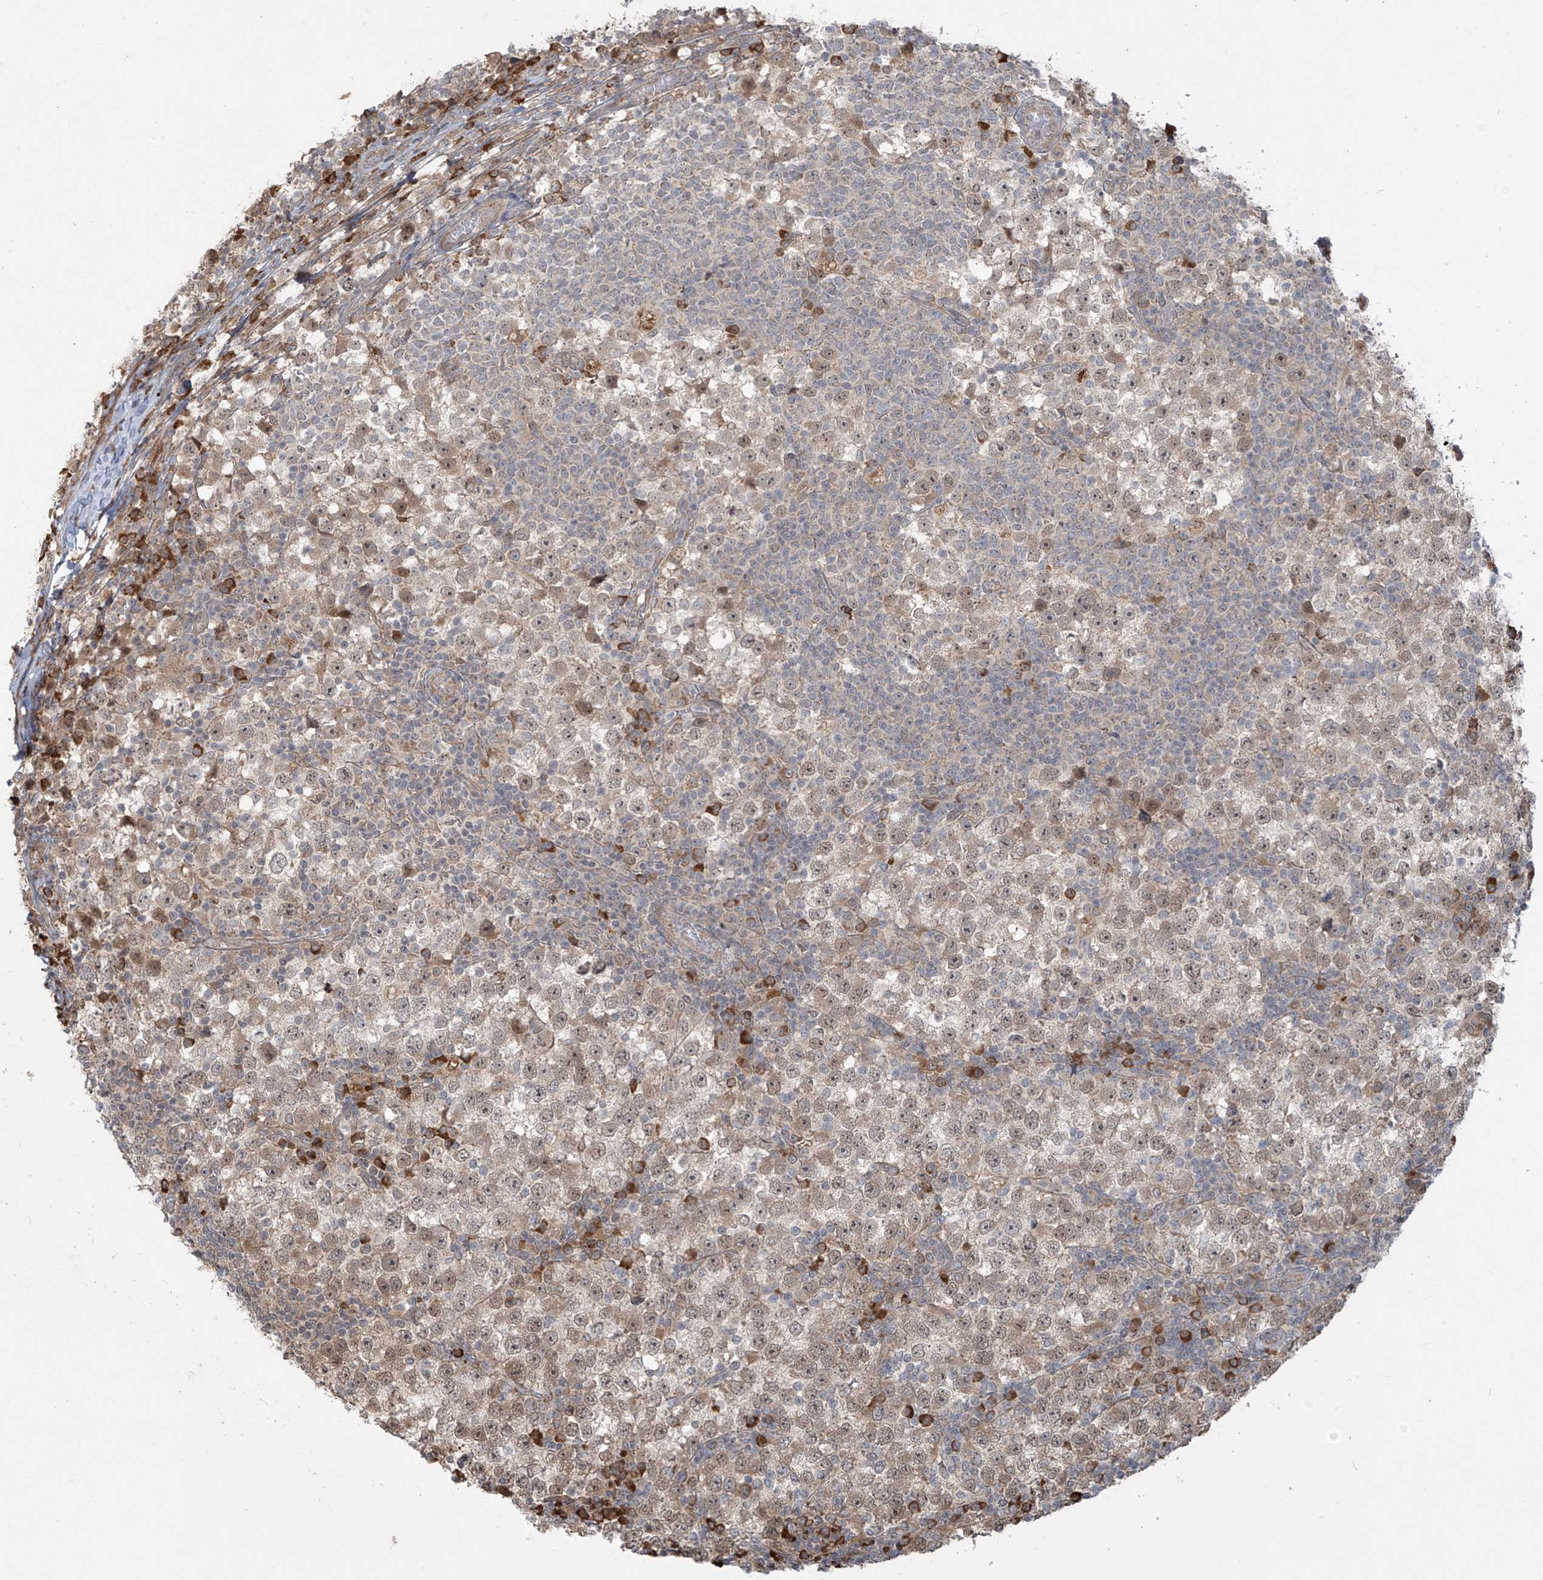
{"staining": {"intensity": "weak", "quantity": ">75%", "location": "cytoplasmic/membranous"}, "tissue": "testis cancer", "cell_type": "Tumor cells", "image_type": "cancer", "snomed": [{"axis": "morphology", "description": "Seminoma, NOS"}, {"axis": "topography", "description": "Testis"}], "caption": "Testis seminoma tissue shows weak cytoplasmic/membranous expression in approximately >75% of tumor cells, visualized by immunohistochemistry. (Stains: DAB (3,3'-diaminobenzidine) in brown, nuclei in blue, Microscopy: brightfield microscopy at high magnification).", "gene": "PLEKHM3", "patient": {"sex": "male", "age": 65}}